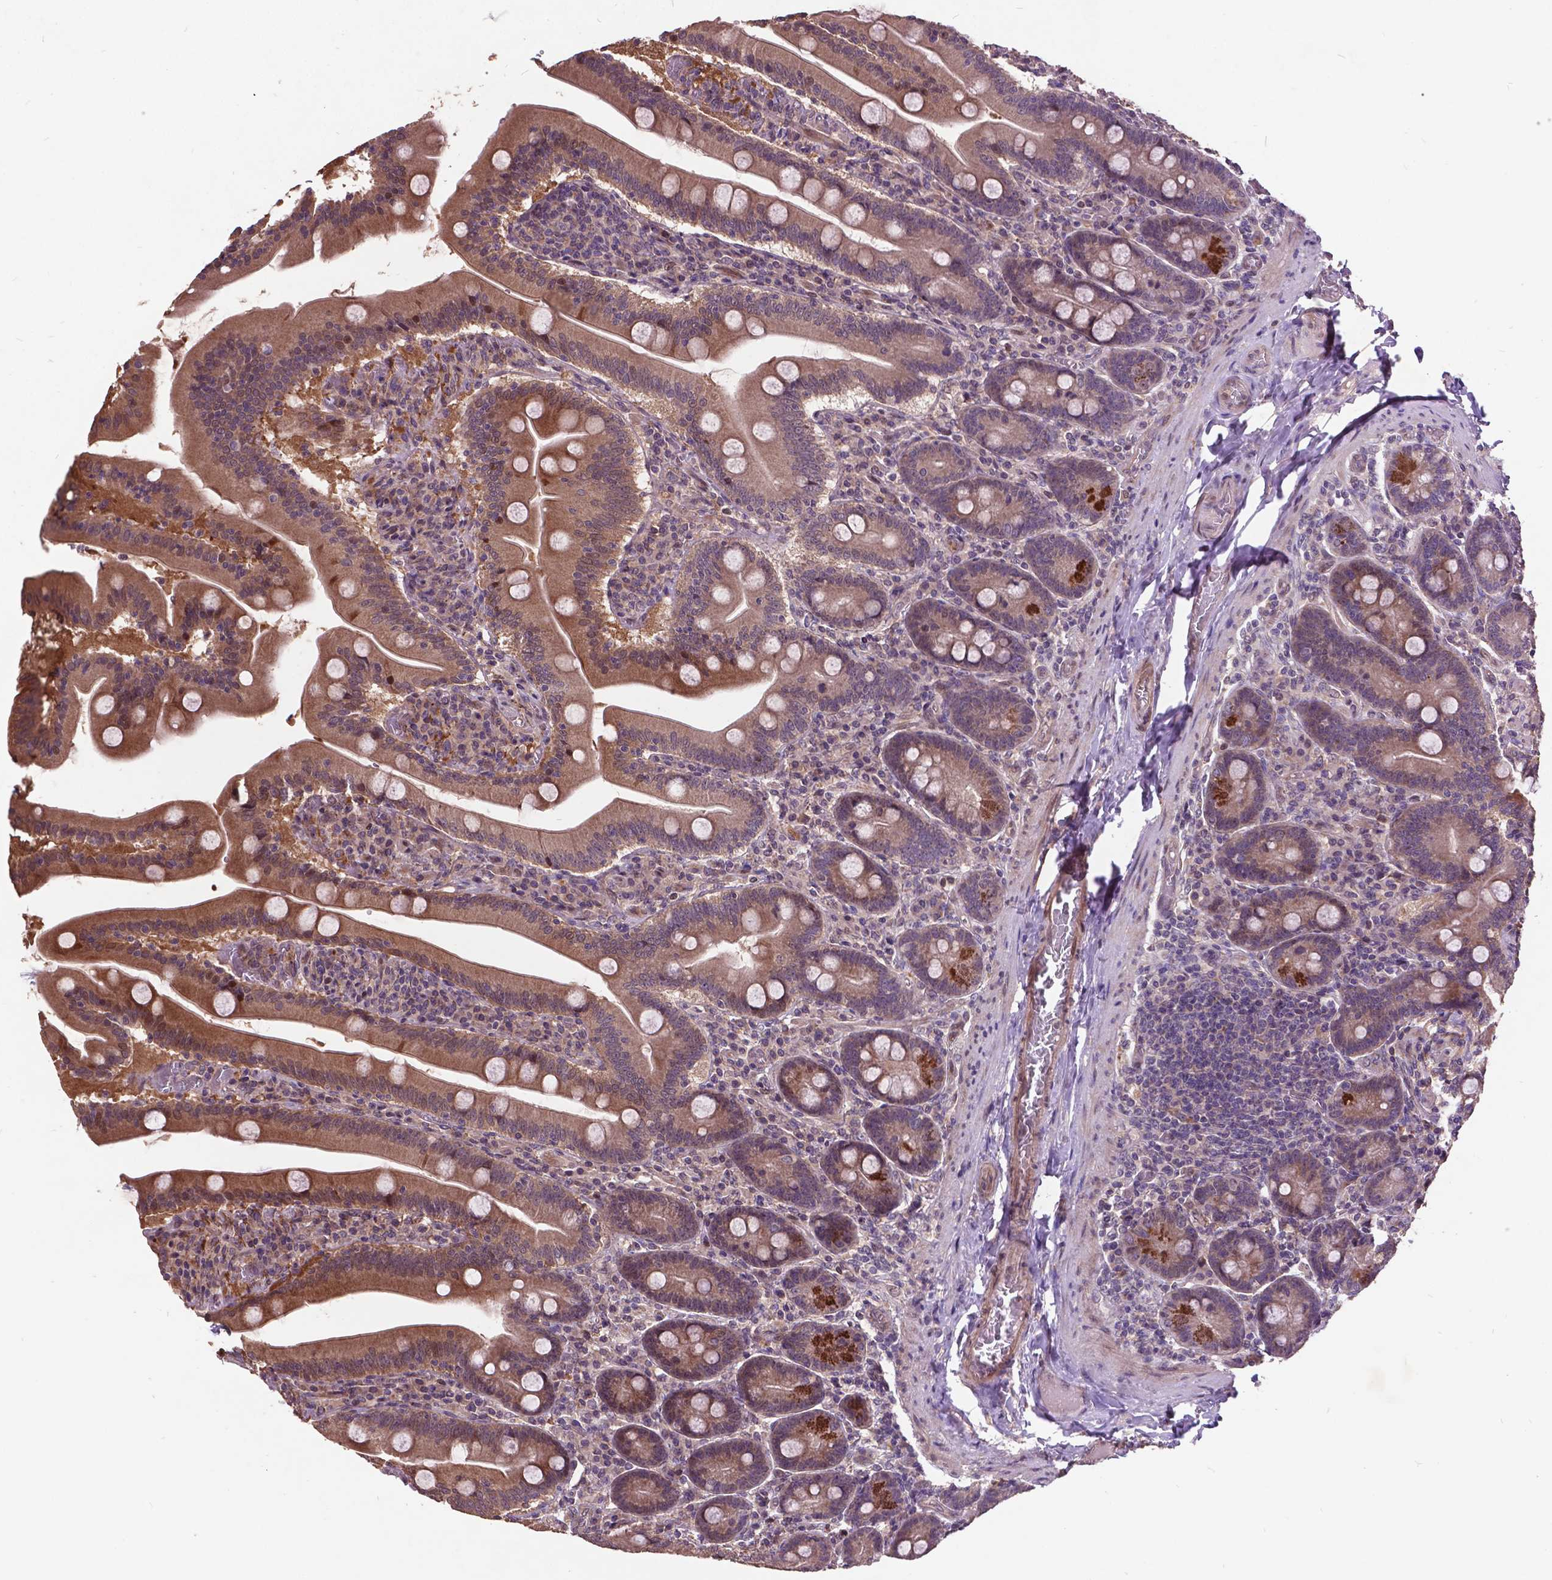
{"staining": {"intensity": "moderate", "quantity": ">75%", "location": "cytoplasmic/membranous"}, "tissue": "small intestine", "cell_type": "Glandular cells", "image_type": "normal", "snomed": [{"axis": "morphology", "description": "Normal tissue, NOS"}, {"axis": "topography", "description": "Small intestine"}], "caption": "Glandular cells display medium levels of moderate cytoplasmic/membranous expression in about >75% of cells in unremarkable human small intestine.", "gene": "AP1S3", "patient": {"sex": "male", "age": 37}}